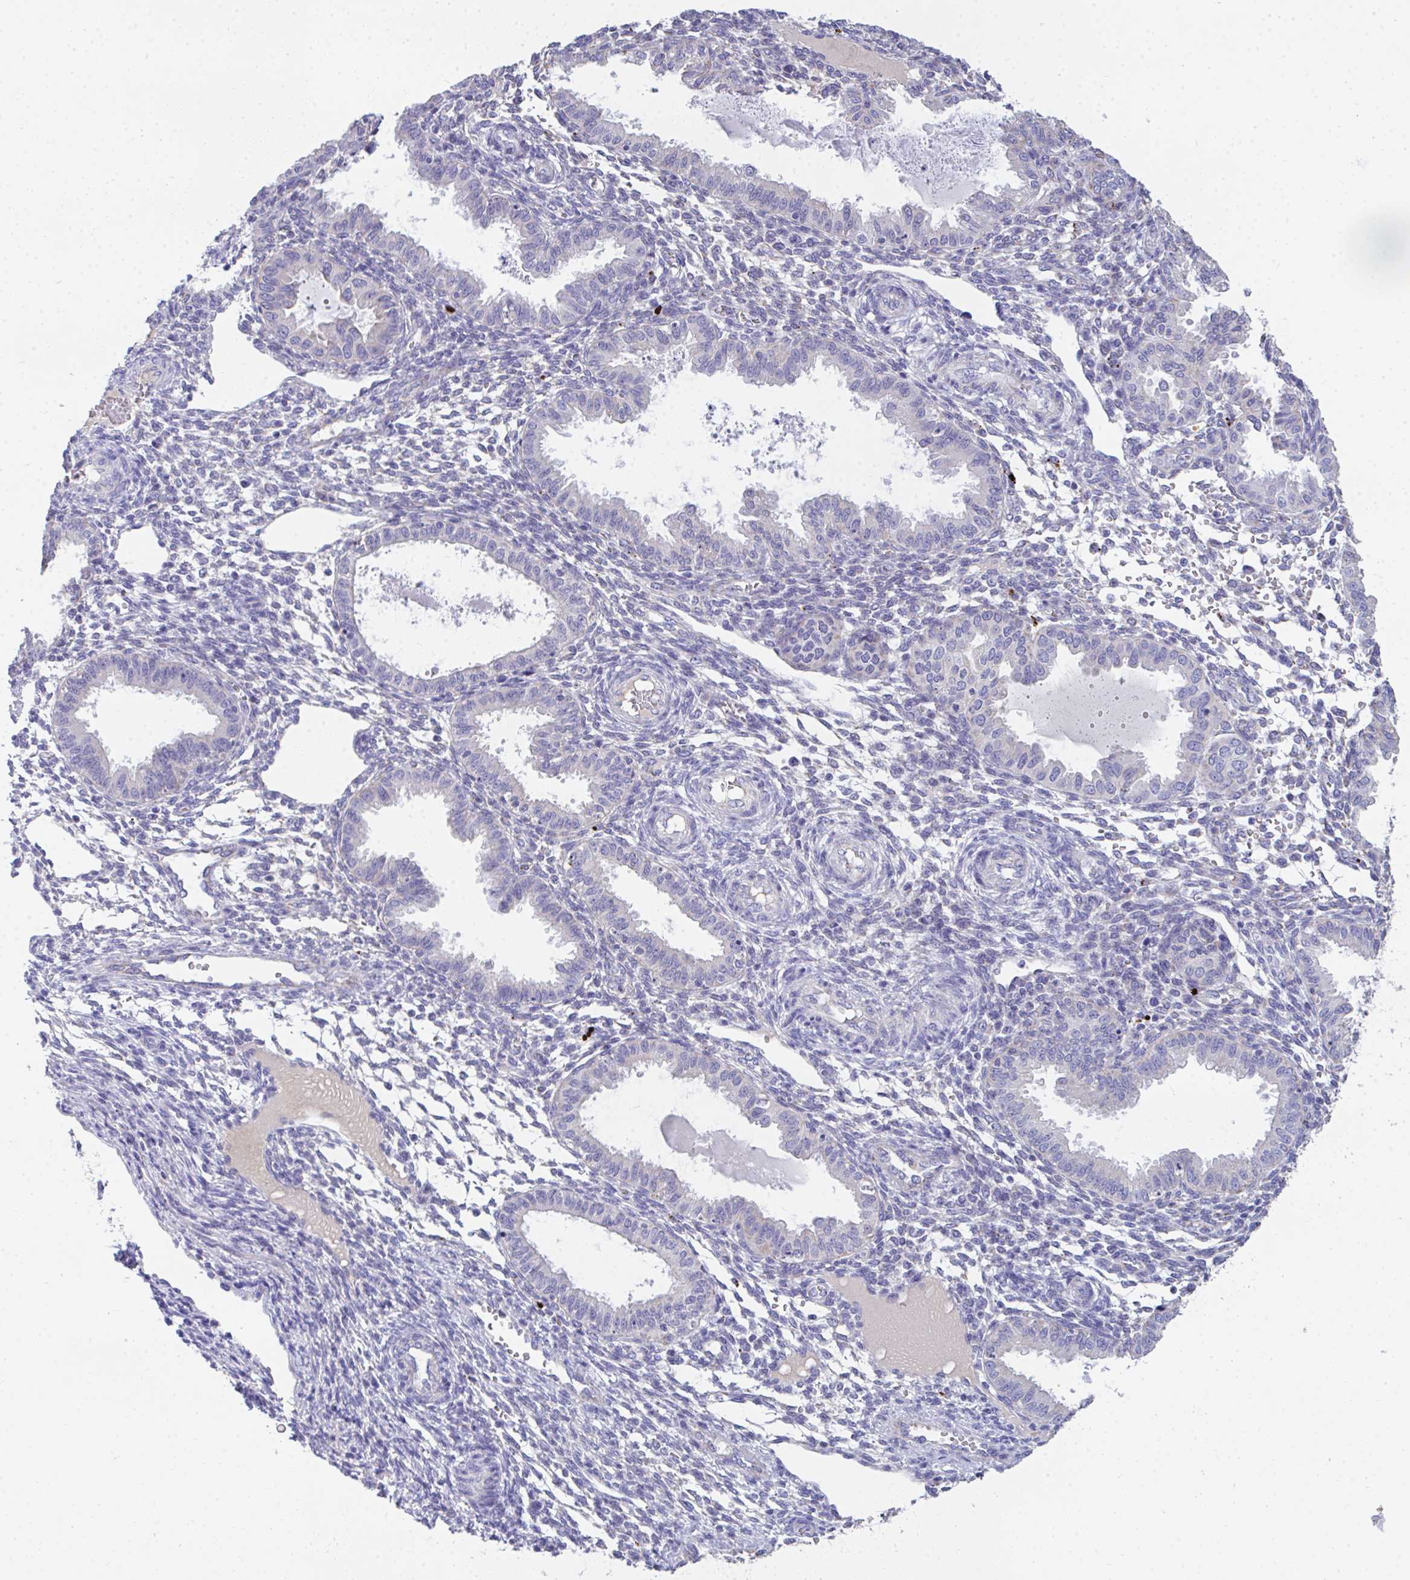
{"staining": {"intensity": "negative", "quantity": "none", "location": "none"}, "tissue": "endometrium", "cell_type": "Cells in endometrial stroma", "image_type": "normal", "snomed": [{"axis": "morphology", "description": "Normal tissue, NOS"}, {"axis": "topography", "description": "Endometrium"}], "caption": "Benign endometrium was stained to show a protein in brown. There is no significant positivity in cells in endometrial stroma. The staining was performed using DAB (3,3'-diaminobenzidine) to visualize the protein expression in brown, while the nuclei were stained in blue with hematoxylin (Magnification: 20x).", "gene": "COA5", "patient": {"sex": "female", "age": 33}}